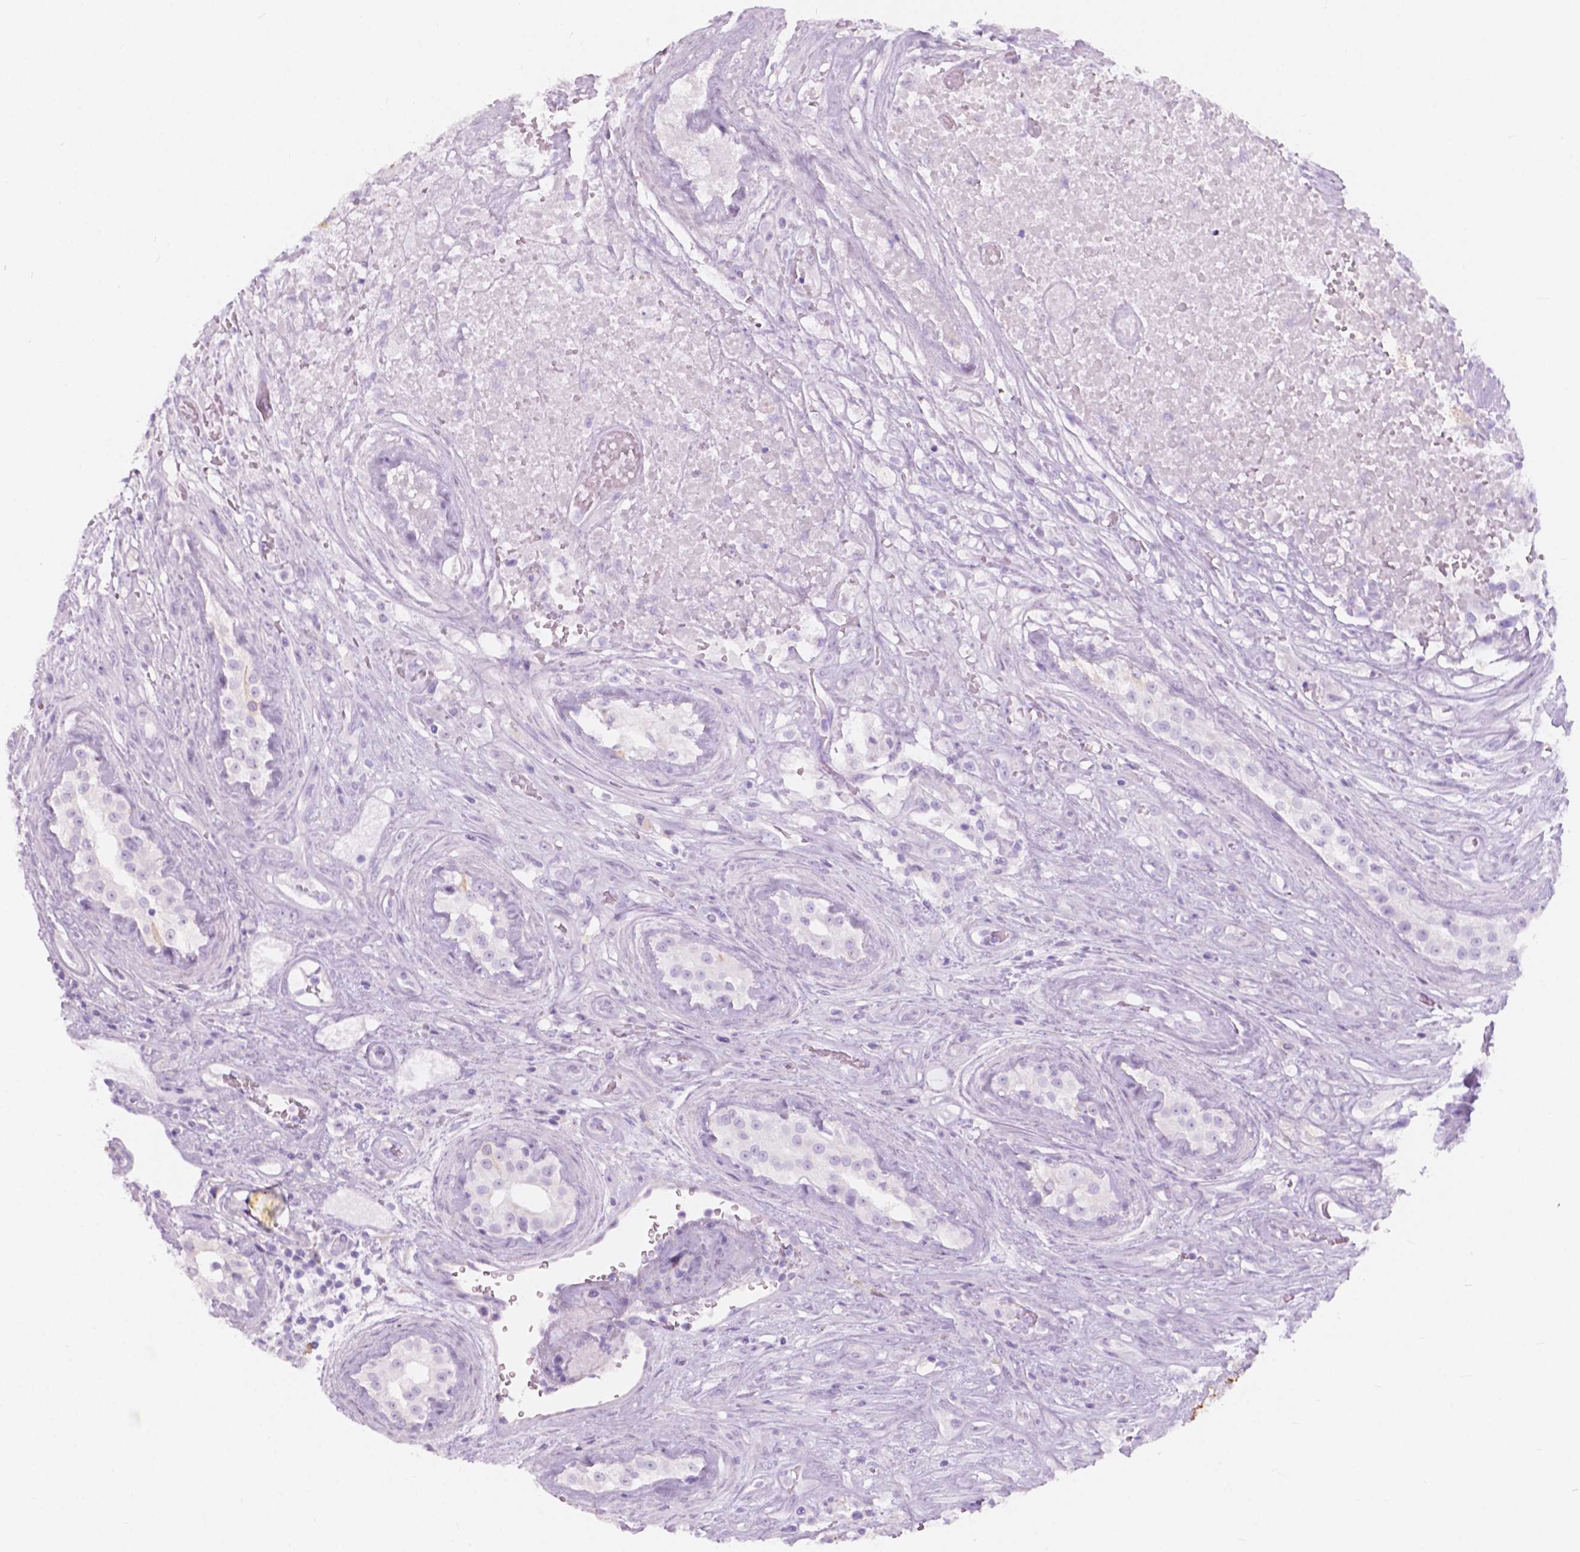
{"staining": {"intensity": "negative", "quantity": "none", "location": "none"}, "tissue": "testis cancer", "cell_type": "Tumor cells", "image_type": "cancer", "snomed": [{"axis": "morphology", "description": "Carcinoma, Embryonal, NOS"}, {"axis": "topography", "description": "Testis"}], "caption": "DAB immunohistochemical staining of embryonal carcinoma (testis) displays no significant positivity in tumor cells.", "gene": "FXYD2", "patient": {"sex": "male", "age": 24}}